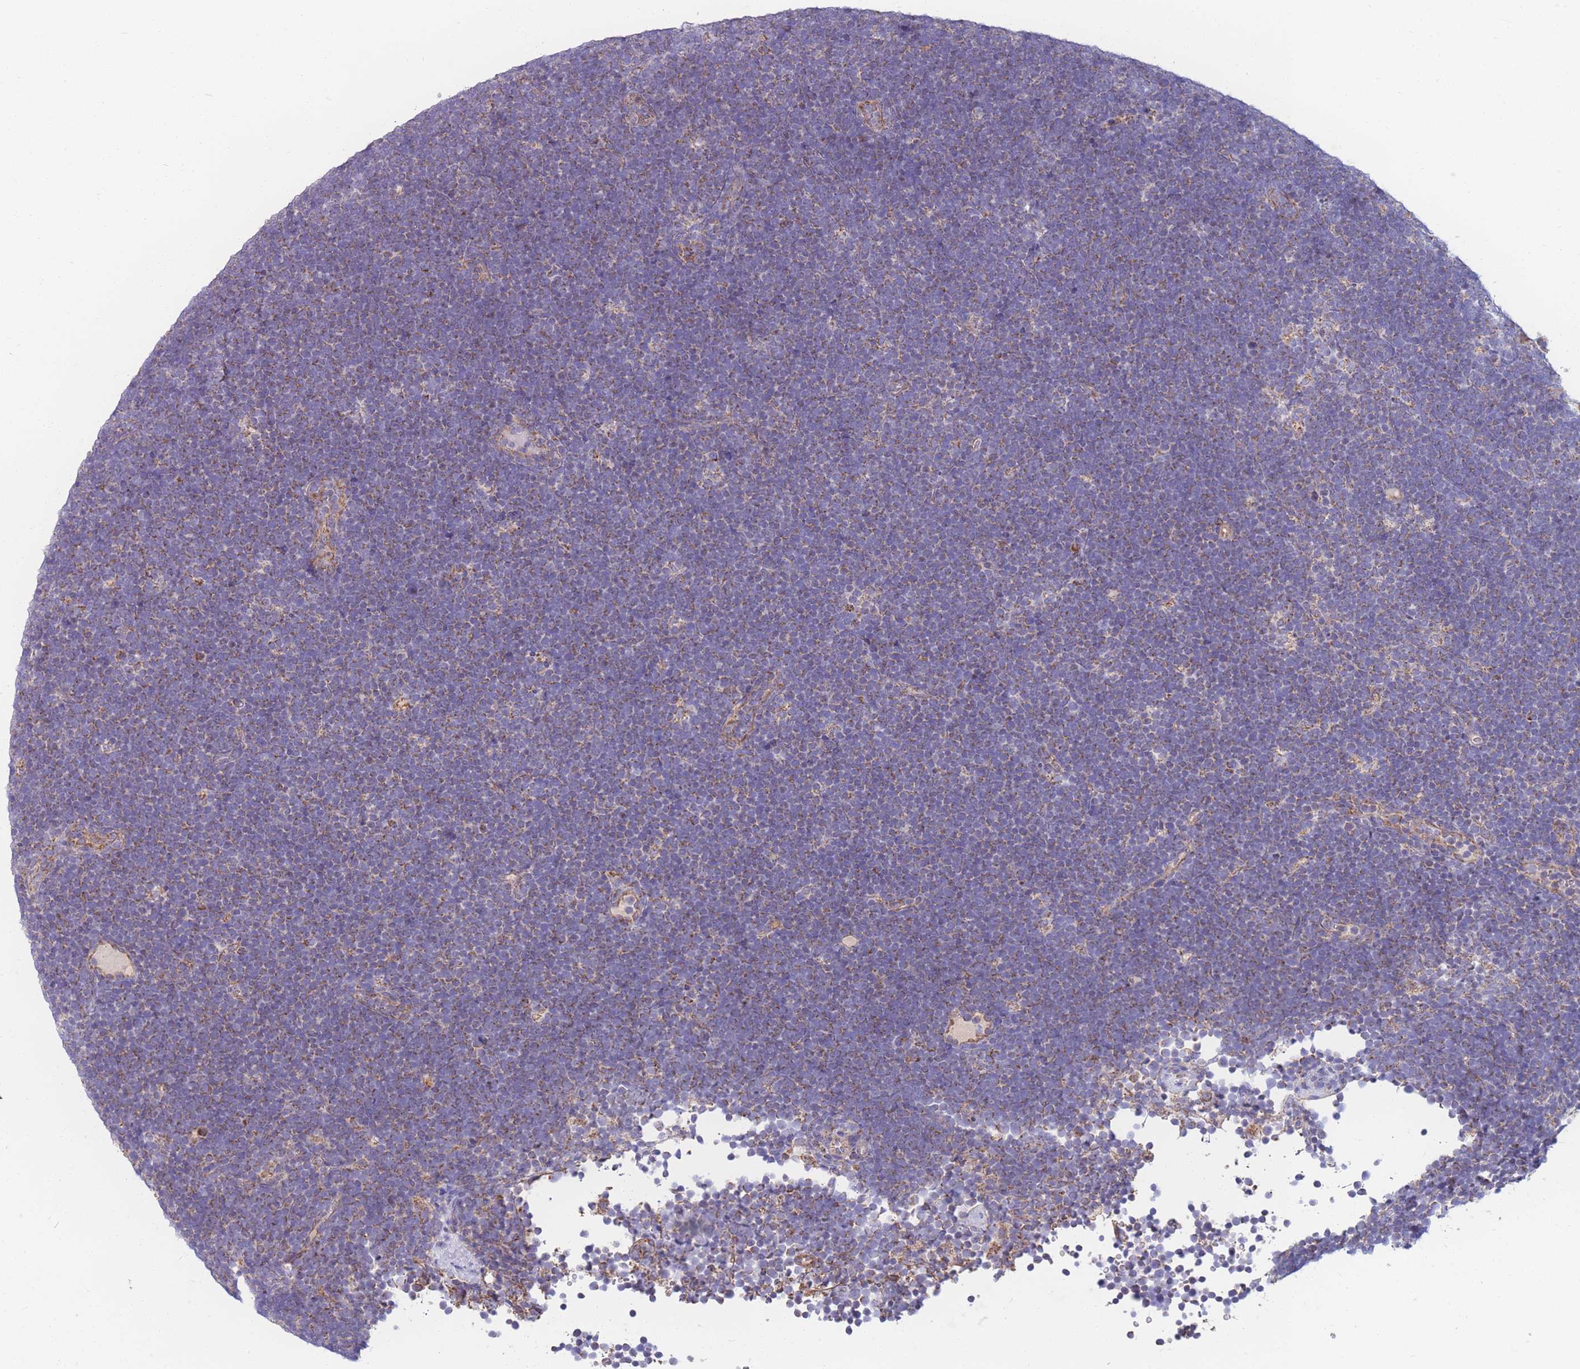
{"staining": {"intensity": "negative", "quantity": "none", "location": "none"}, "tissue": "lymphoma", "cell_type": "Tumor cells", "image_type": "cancer", "snomed": [{"axis": "morphology", "description": "Malignant lymphoma, non-Hodgkin's type, High grade"}, {"axis": "topography", "description": "Lymph node"}], "caption": "IHC micrograph of neoplastic tissue: lymphoma stained with DAB displays no significant protein expression in tumor cells.", "gene": "MRPS9", "patient": {"sex": "male", "age": 13}}